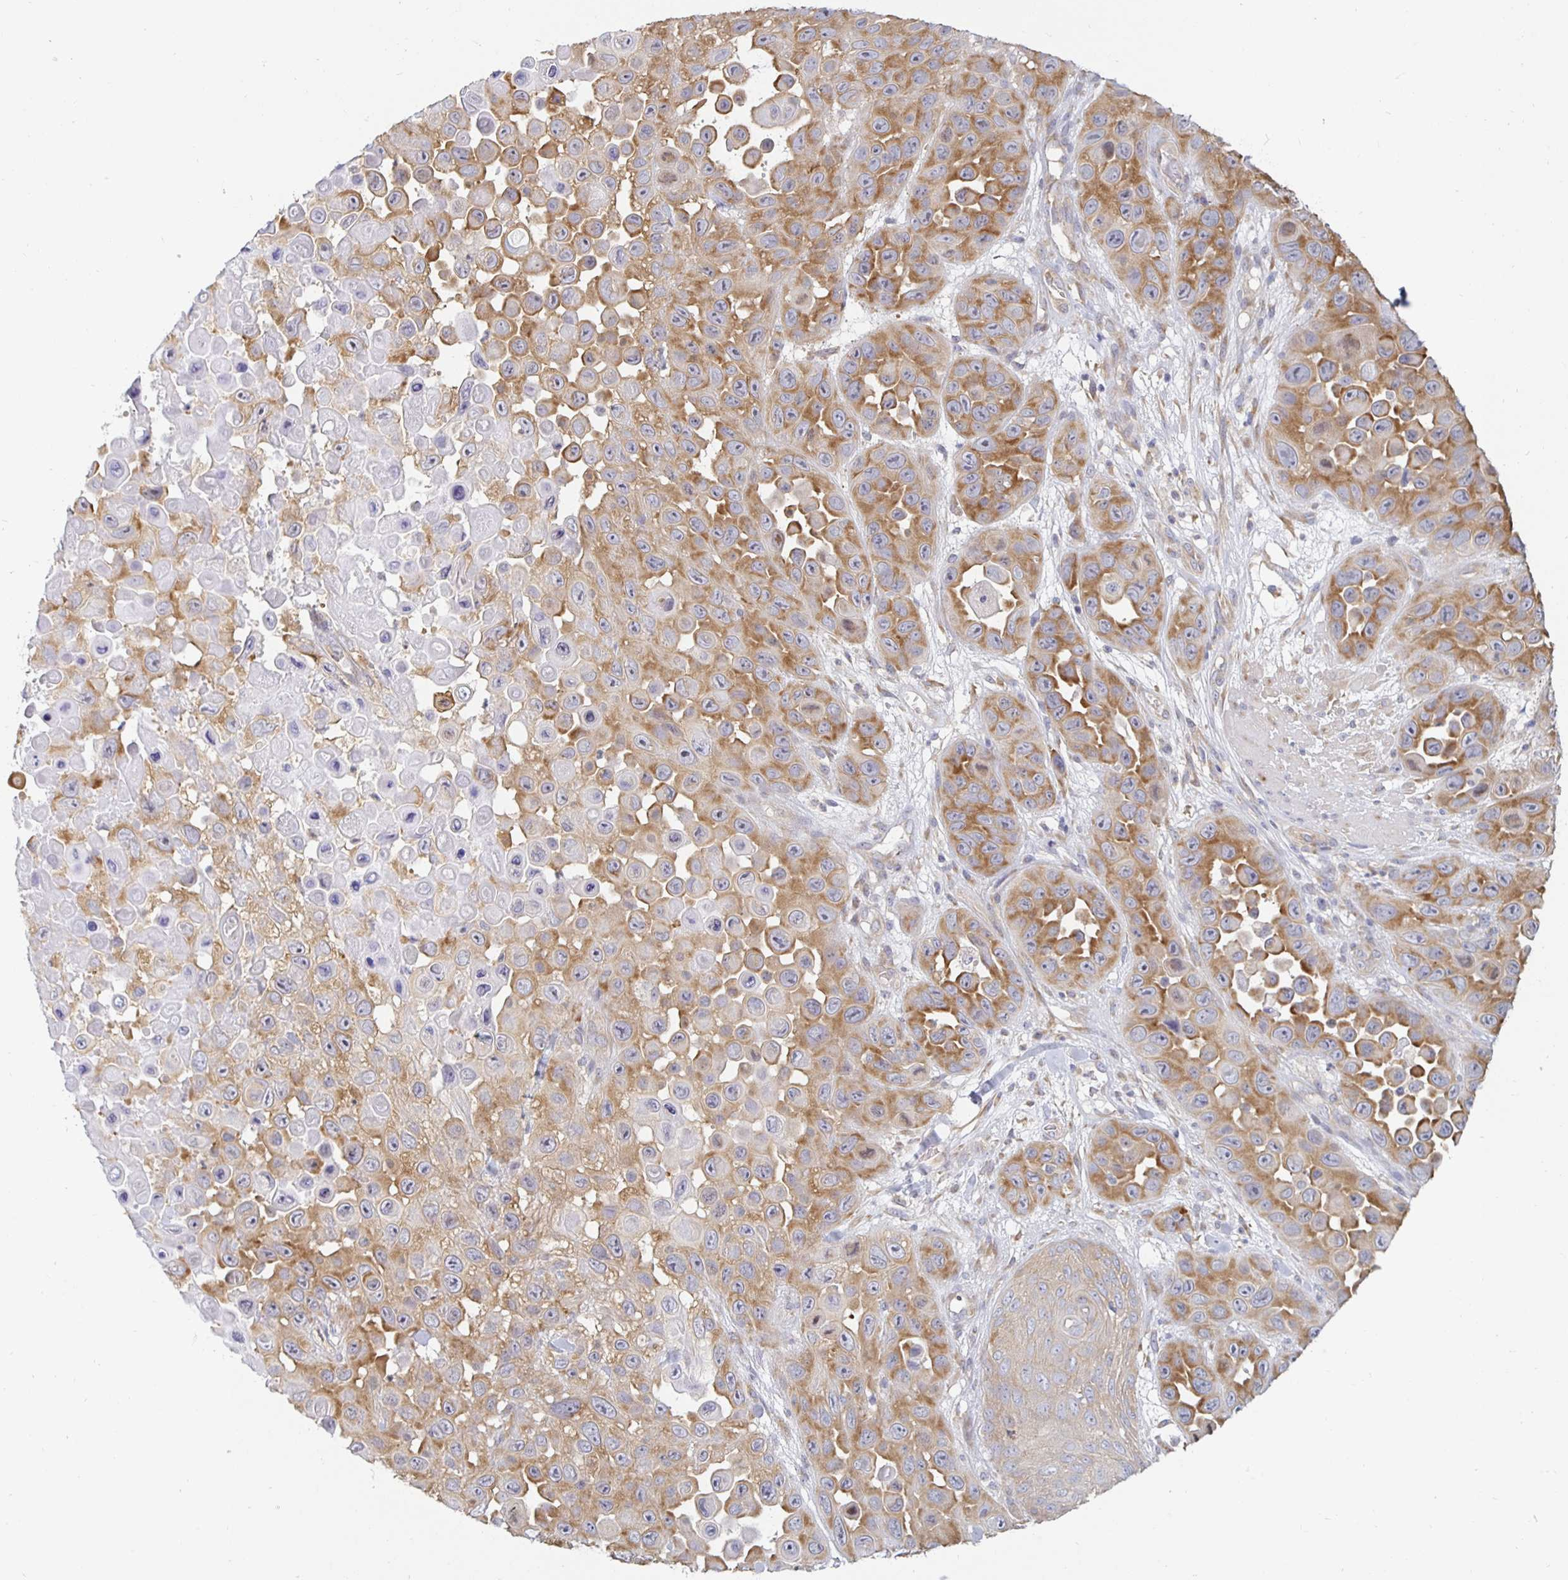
{"staining": {"intensity": "moderate", "quantity": ">75%", "location": "cytoplasmic/membranous"}, "tissue": "skin cancer", "cell_type": "Tumor cells", "image_type": "cancer", "snomed": [{"axis": "morphology", "description": "Squamous cell carcinoma, NOS"}, {"axis": "topography", "description": "Skin"}], "caption": "Moderate cytoplasmic/membranous positivity for a protein is present in approximately >75% of tumor cells of squamous cell carcinoma (skin) using IHC.", "gene": "PDAP1", "patient": {"sex": "male", "age": 81}}